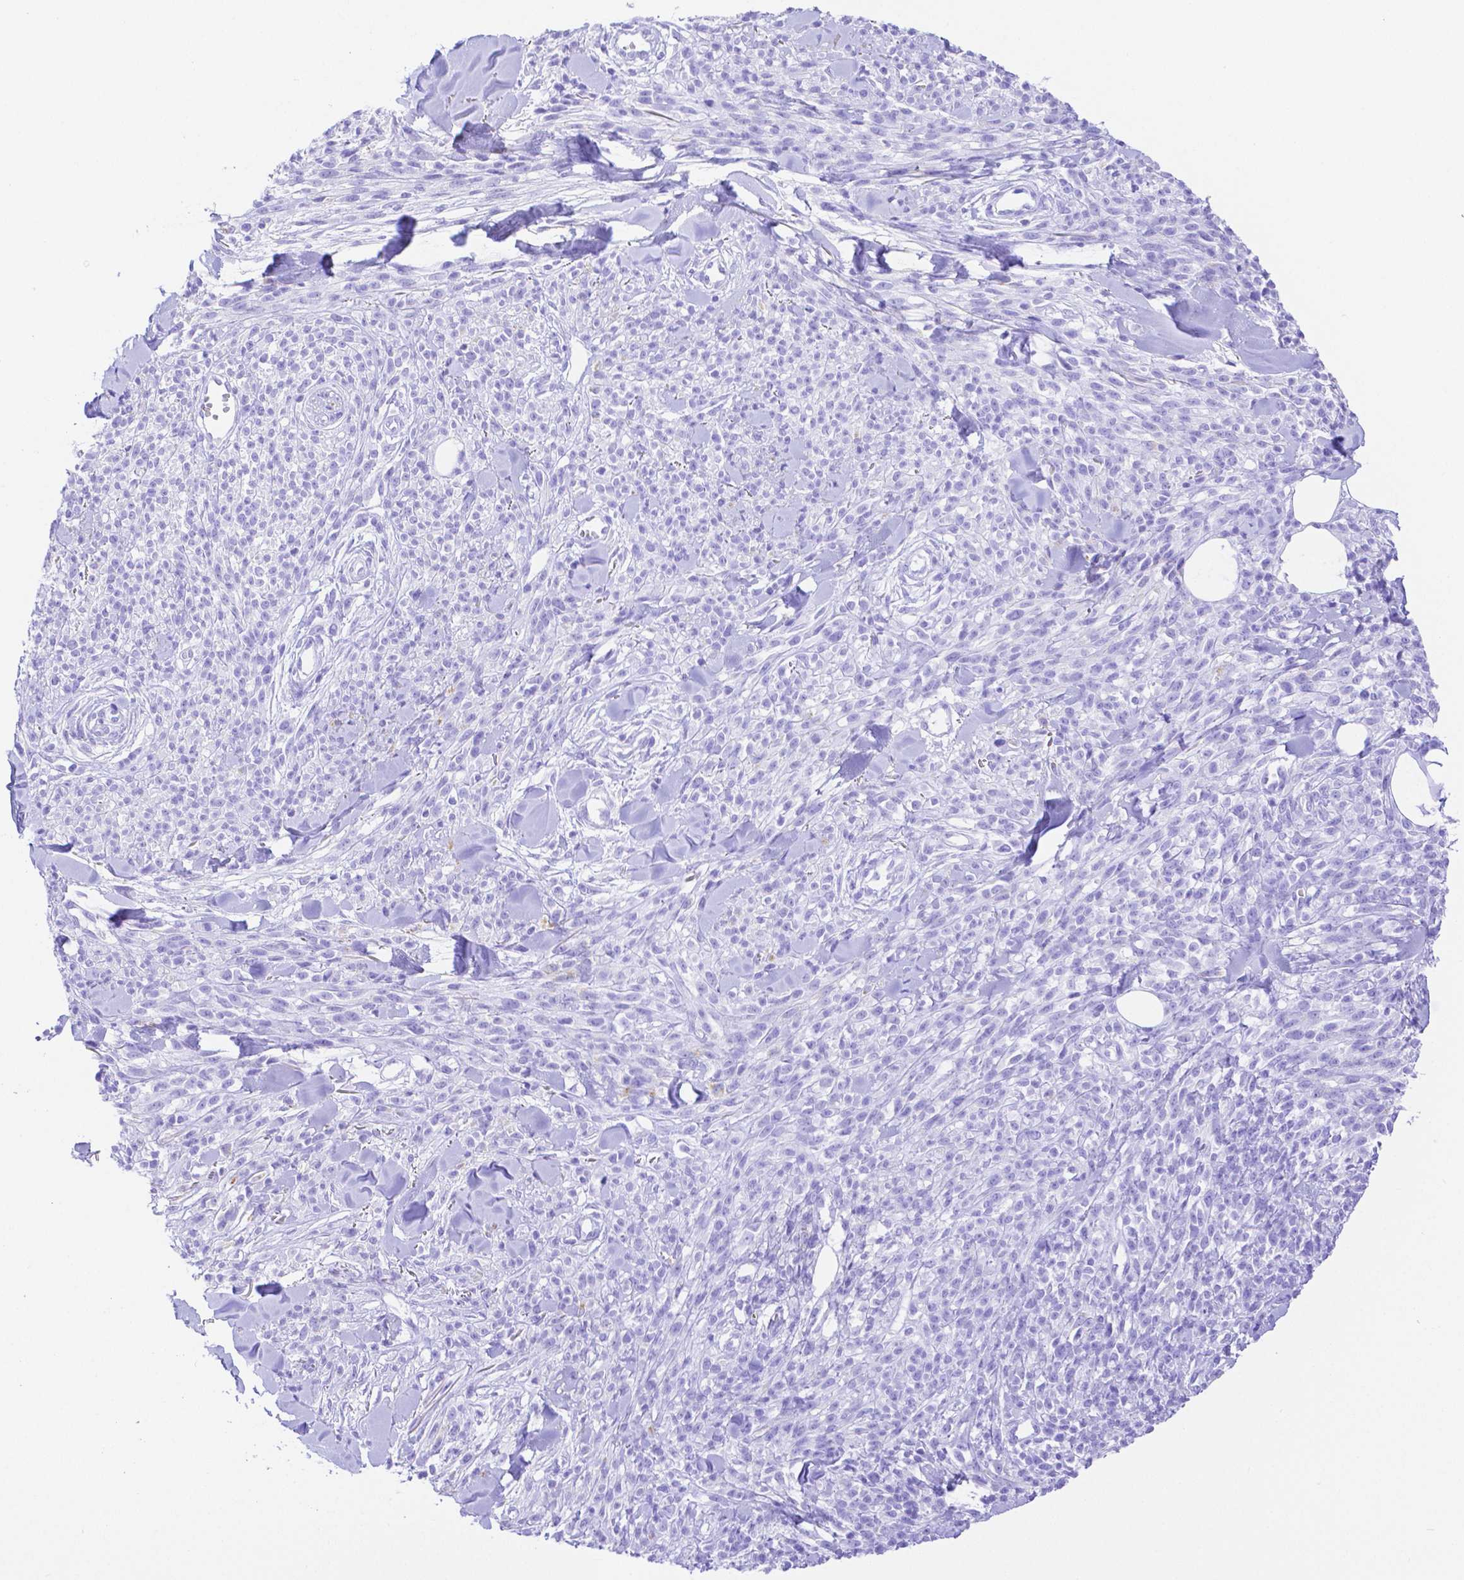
{"staining": {"intensity": "negative", "quantity": "none", "location": "none"}, "tissue": "melanoma", "cell_type": "Tumor cells", "image_type": "cancer", "snomed": [{"axis": "morphology", "description": "Malignant melanoma, NOS"}, {"axis": "topography", "description": "Skin"}, {"axis": "topography", "description": "Skin of trunk"}], "caption": "DAB immunohistochemical staining of malignant melanoma shows no significant expression in tumor cells.", "gene": "SMR3A", "patient": {"sex": "male", "age": 74}}